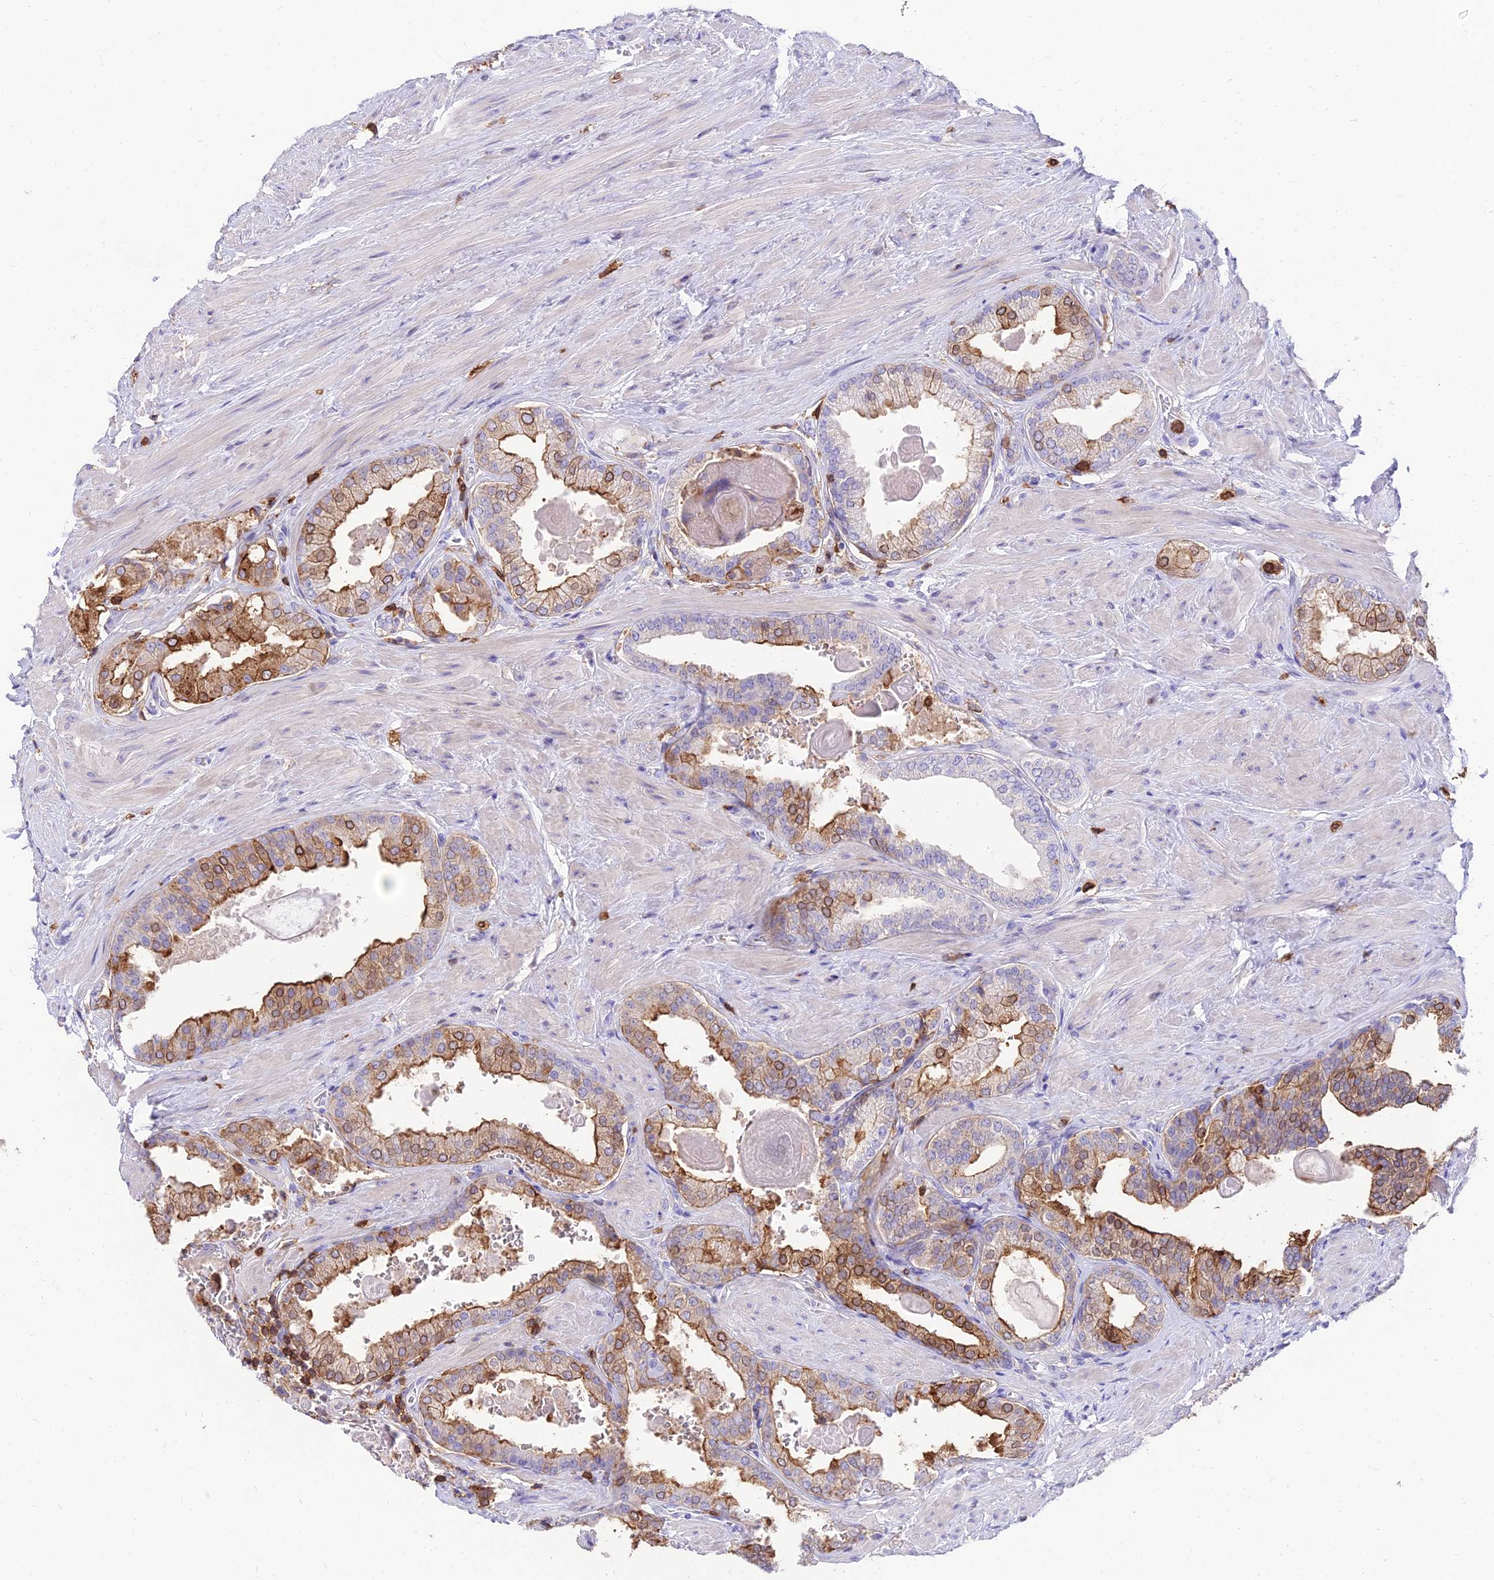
{"staining": {"intensity": "moderate", "quantity": "25%-75%", "location": "cytoplasmic/membranous"}, "tissue": "prostate", "cell_type": "Glandular cells", "image_type": "normal", "snomed": [{"axis": "morphology", "description": "Normal tissue, NOS"}, {"axis": "topography", "description": "Prostate"}], "caption": "The photomicrograph reveals a brown stain indicating the presence of a protein in the cytoplasmic/membranous of glandular cells in prostate.", "gene": "SREK1IP1", "patient": {"sex": "male", "age": 48}}